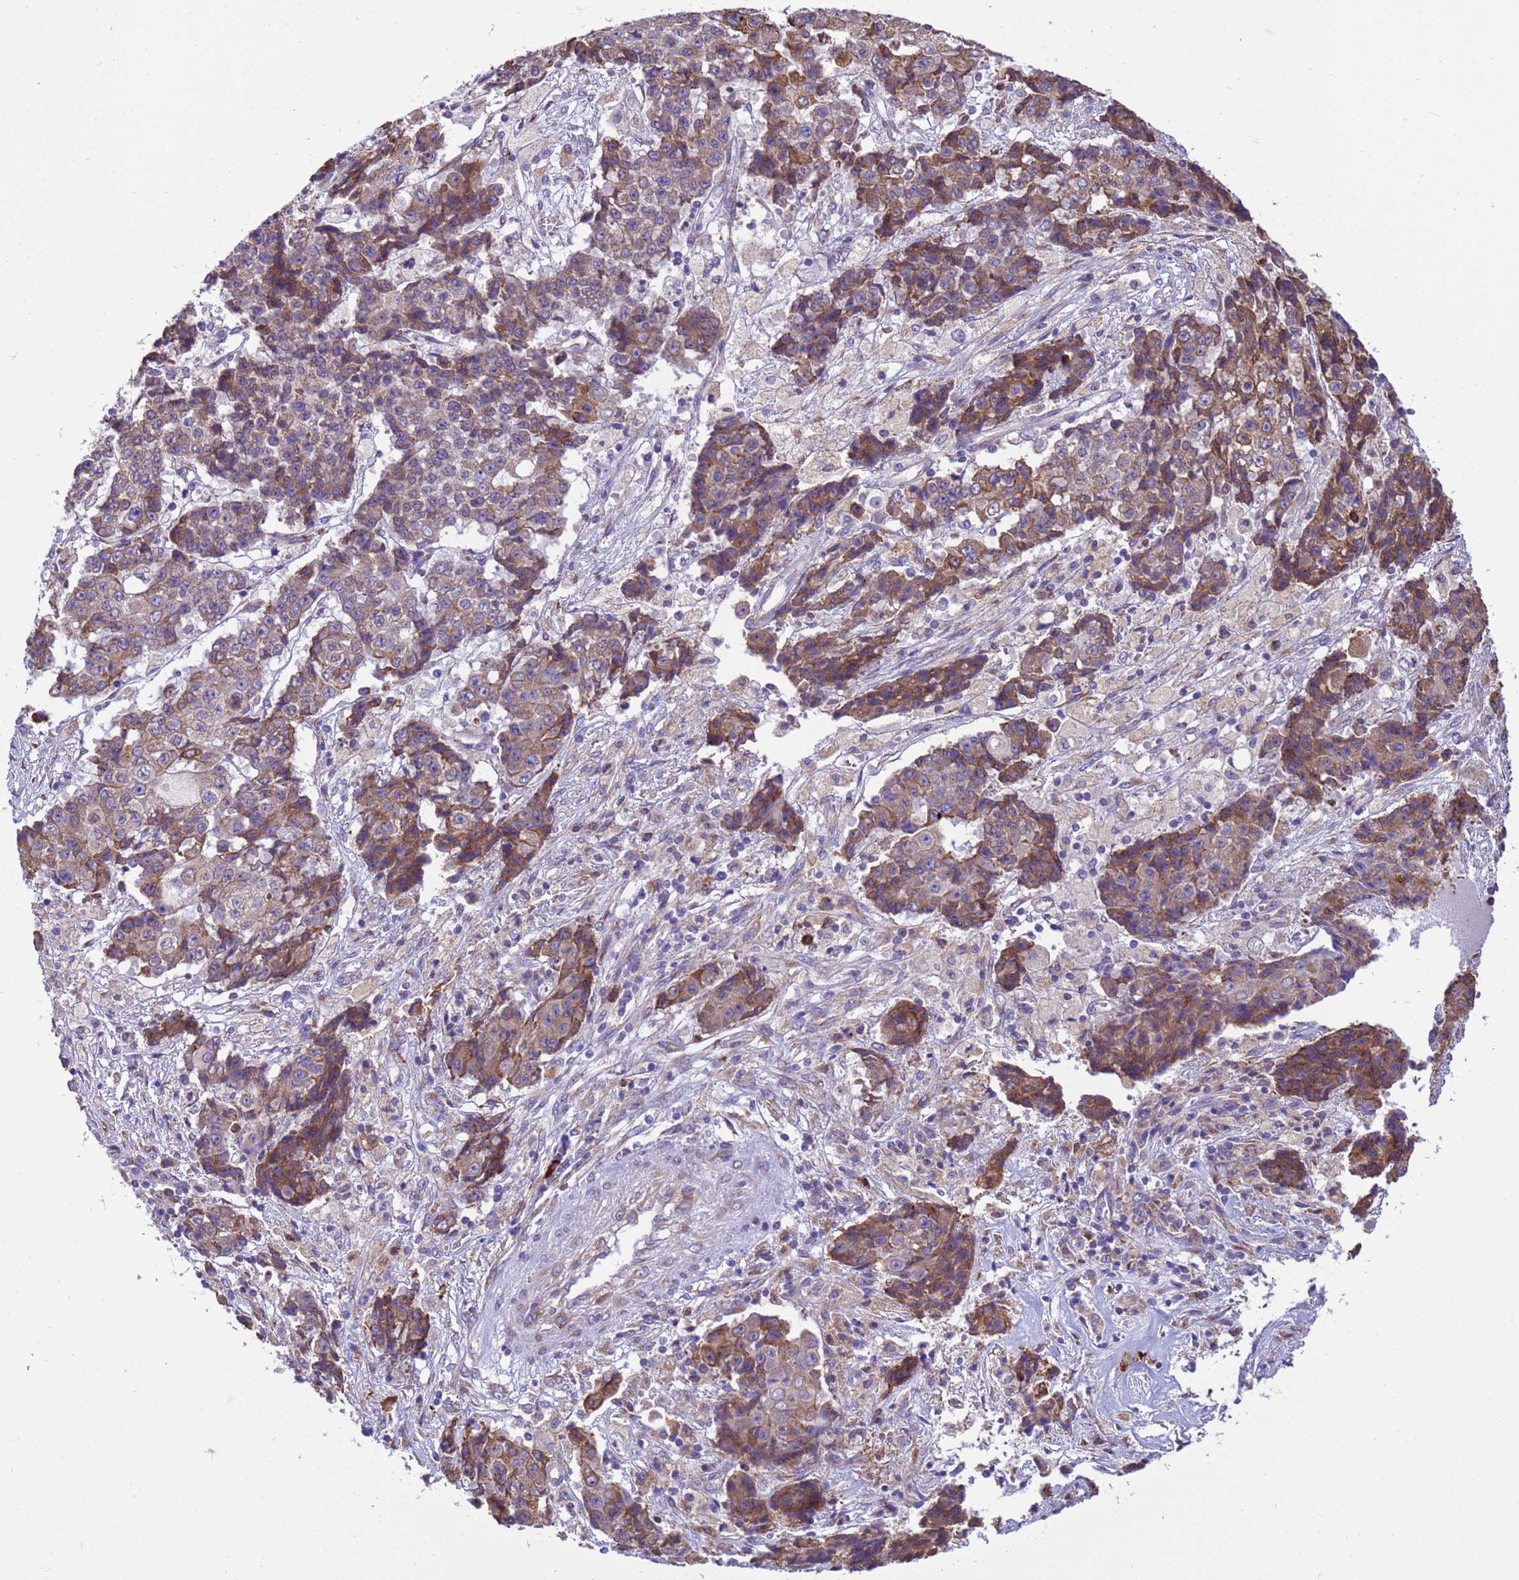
{"staining": {"intensity": "moderate", "quantity": ">75%", "location": "cytoplasmic/membranous"}, "tissue": "ovarian cancer", "cell_type": "Tumor cells", "image_type": "cancer", "snomed": [{"axis": "morphology", "description": "Carcinoma, endometroid"}, {"axis": "topography", "description": "Ovary"}], "caption": "Ovarian cancer (endometroid carcinoma) was stained to show a protein in brown. There is medium levels of moderate cytoplasmic/membranous positivity in approximately >75% of tumor cells. The staining was performed using DAB (3,3'-diaminobenzidine) to visualize the protein expression in brown, while the nuclei were stained in blue with hematoxylin (Magnification: 20x).", "gene": "THAP5", "patient": {"sex": "female", "age": 42}}